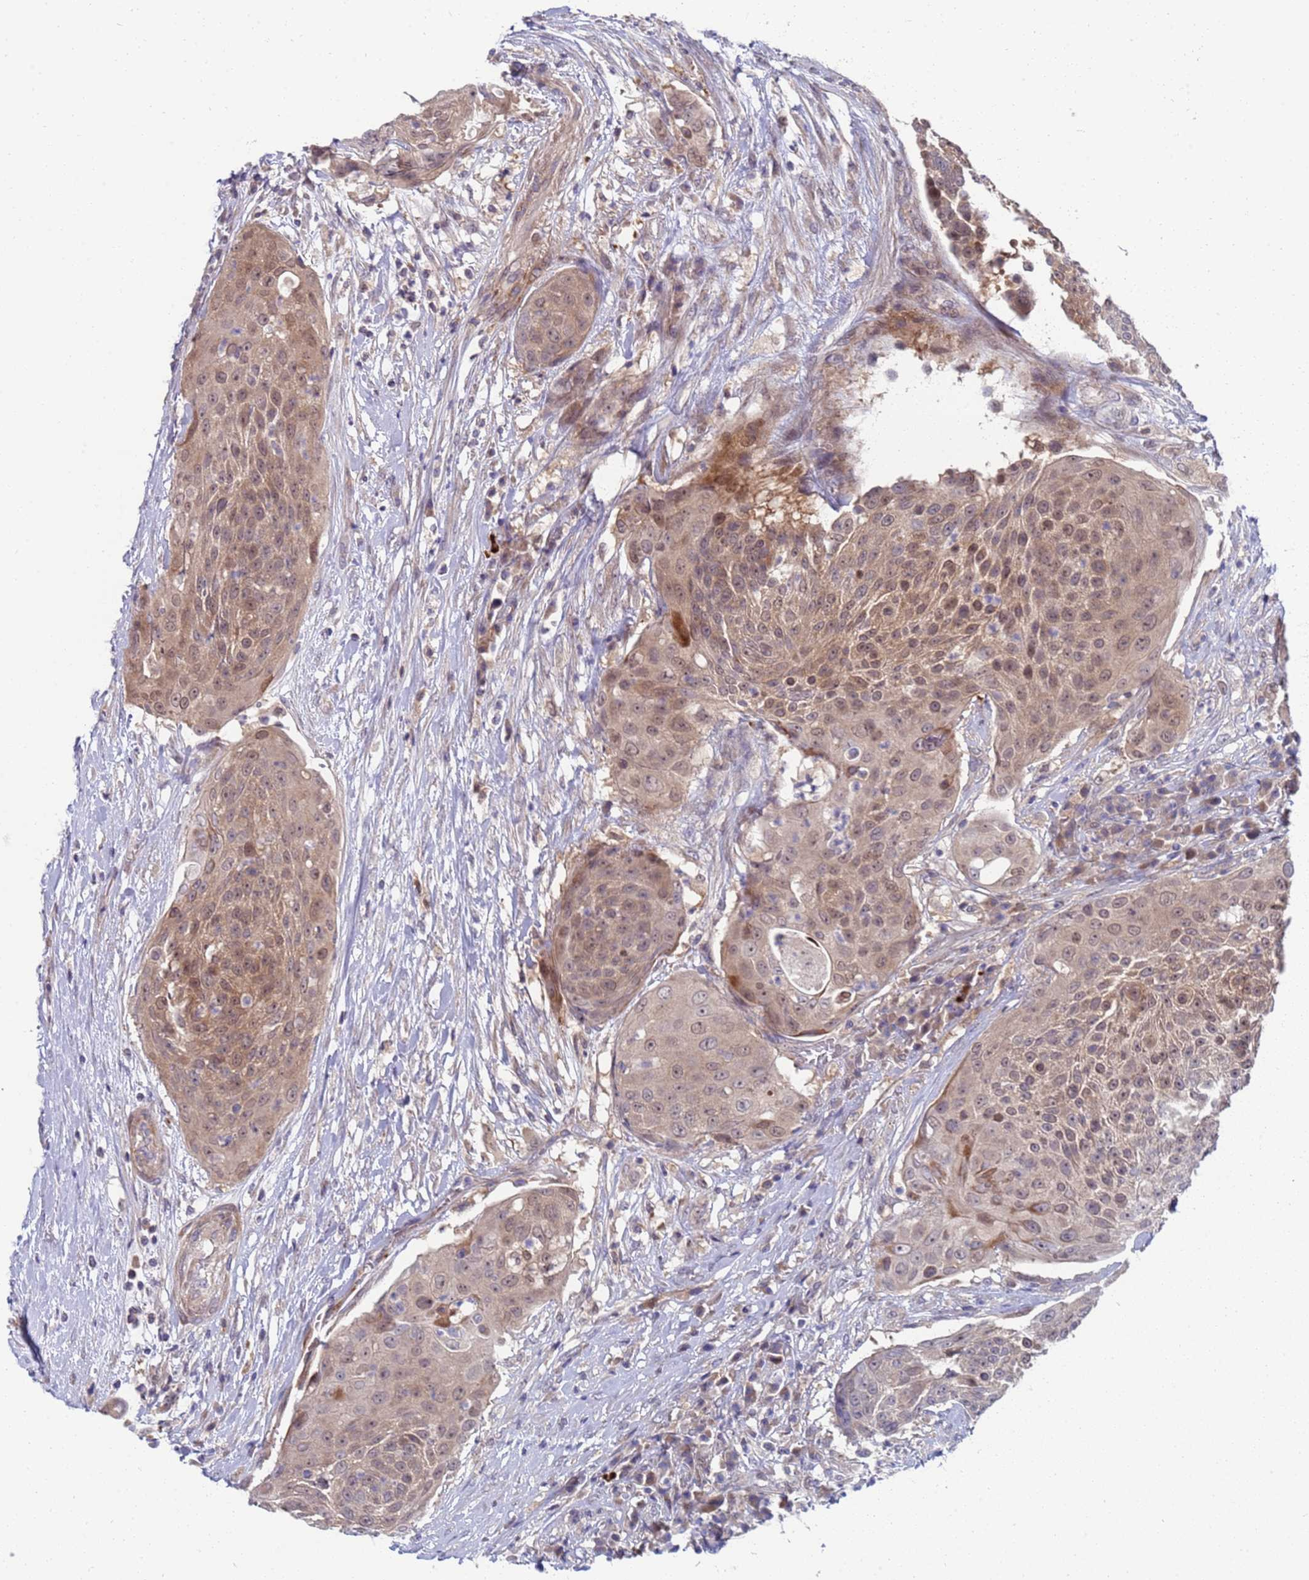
{"staining": {"intensity": "moderate", "quantity": ">75%", "location": "cytoplasmic/membranous,nuclear"}, "tissue": "urothelial cancer", "cell_type": "Tumor cells", "image_type": "cancer", "snomed": [{"axis": "morphology", "description": "Urothelial carcinoma, High grade"}, {"axis": "topography", "description": "Urinary bladder"}], "caption": "Immunohistochemical staining of high-grade urothelial carcinoma exhibits moderate cytoplasmic/membranous and nuclear protein positivity in approximately >75% of tumor cells.", "gene": "ENOSF1", "patient": {"sex": "female", "age": 63}}